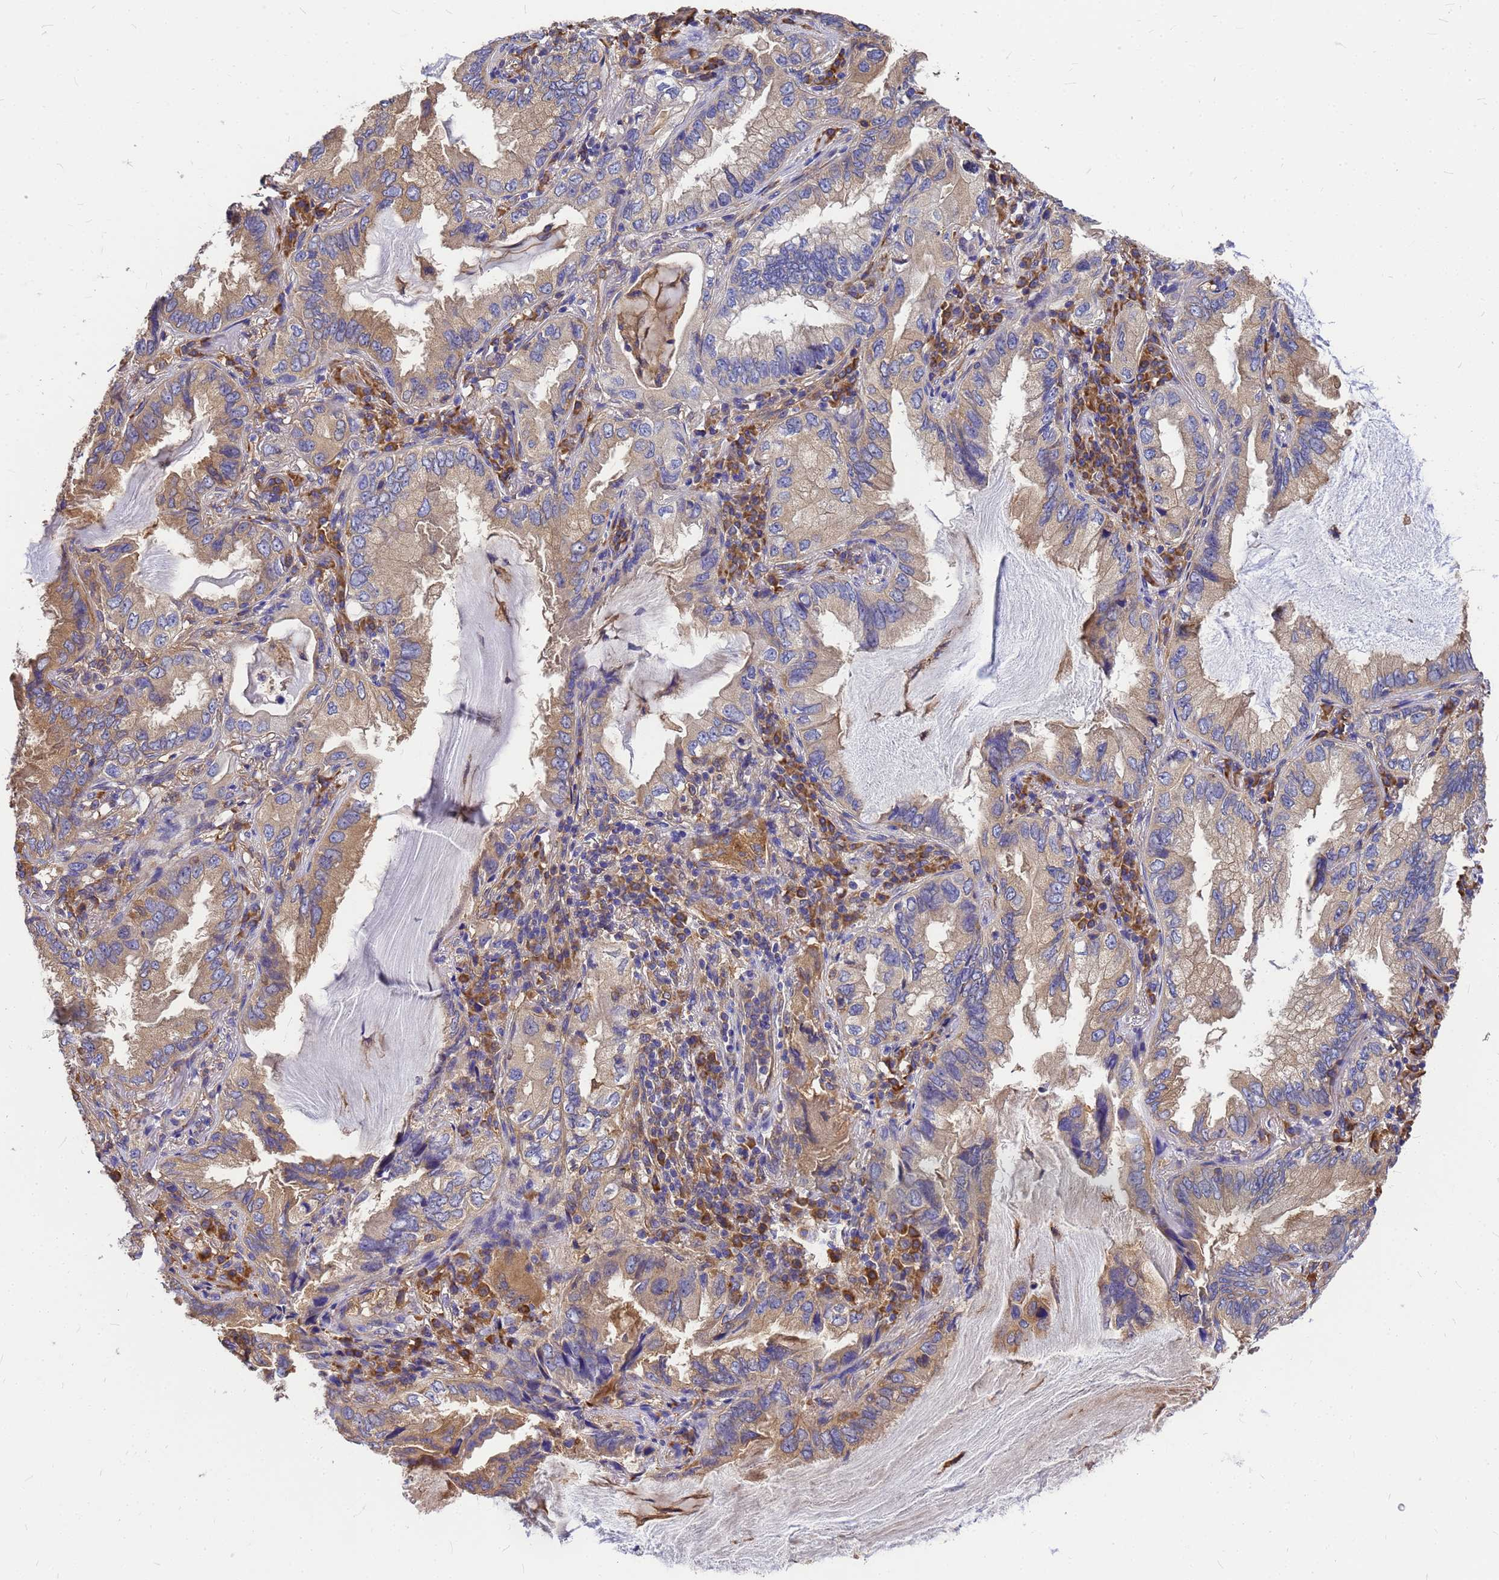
{"staining": {"intensity": "weak", "quantity": ">75%", "location": "cytoplasmic/membranous"}, "tissue": "lung cancer", "cell_type": "Tumor cells", "image_type": "cancer", "snomed": [{"axis": "morphology", "description": "Adenocarcinoma, NOS"}, {"axis": "topography", "description": "Lung"}], "caption": "This is an image of immunohistochemistry staining of lung adenocarcinoma, which shows weak expression in the cytoplasmic/membranous of tumor cells.", "gene": "GID4", "patient": {"sex": "female", "age": 69}}